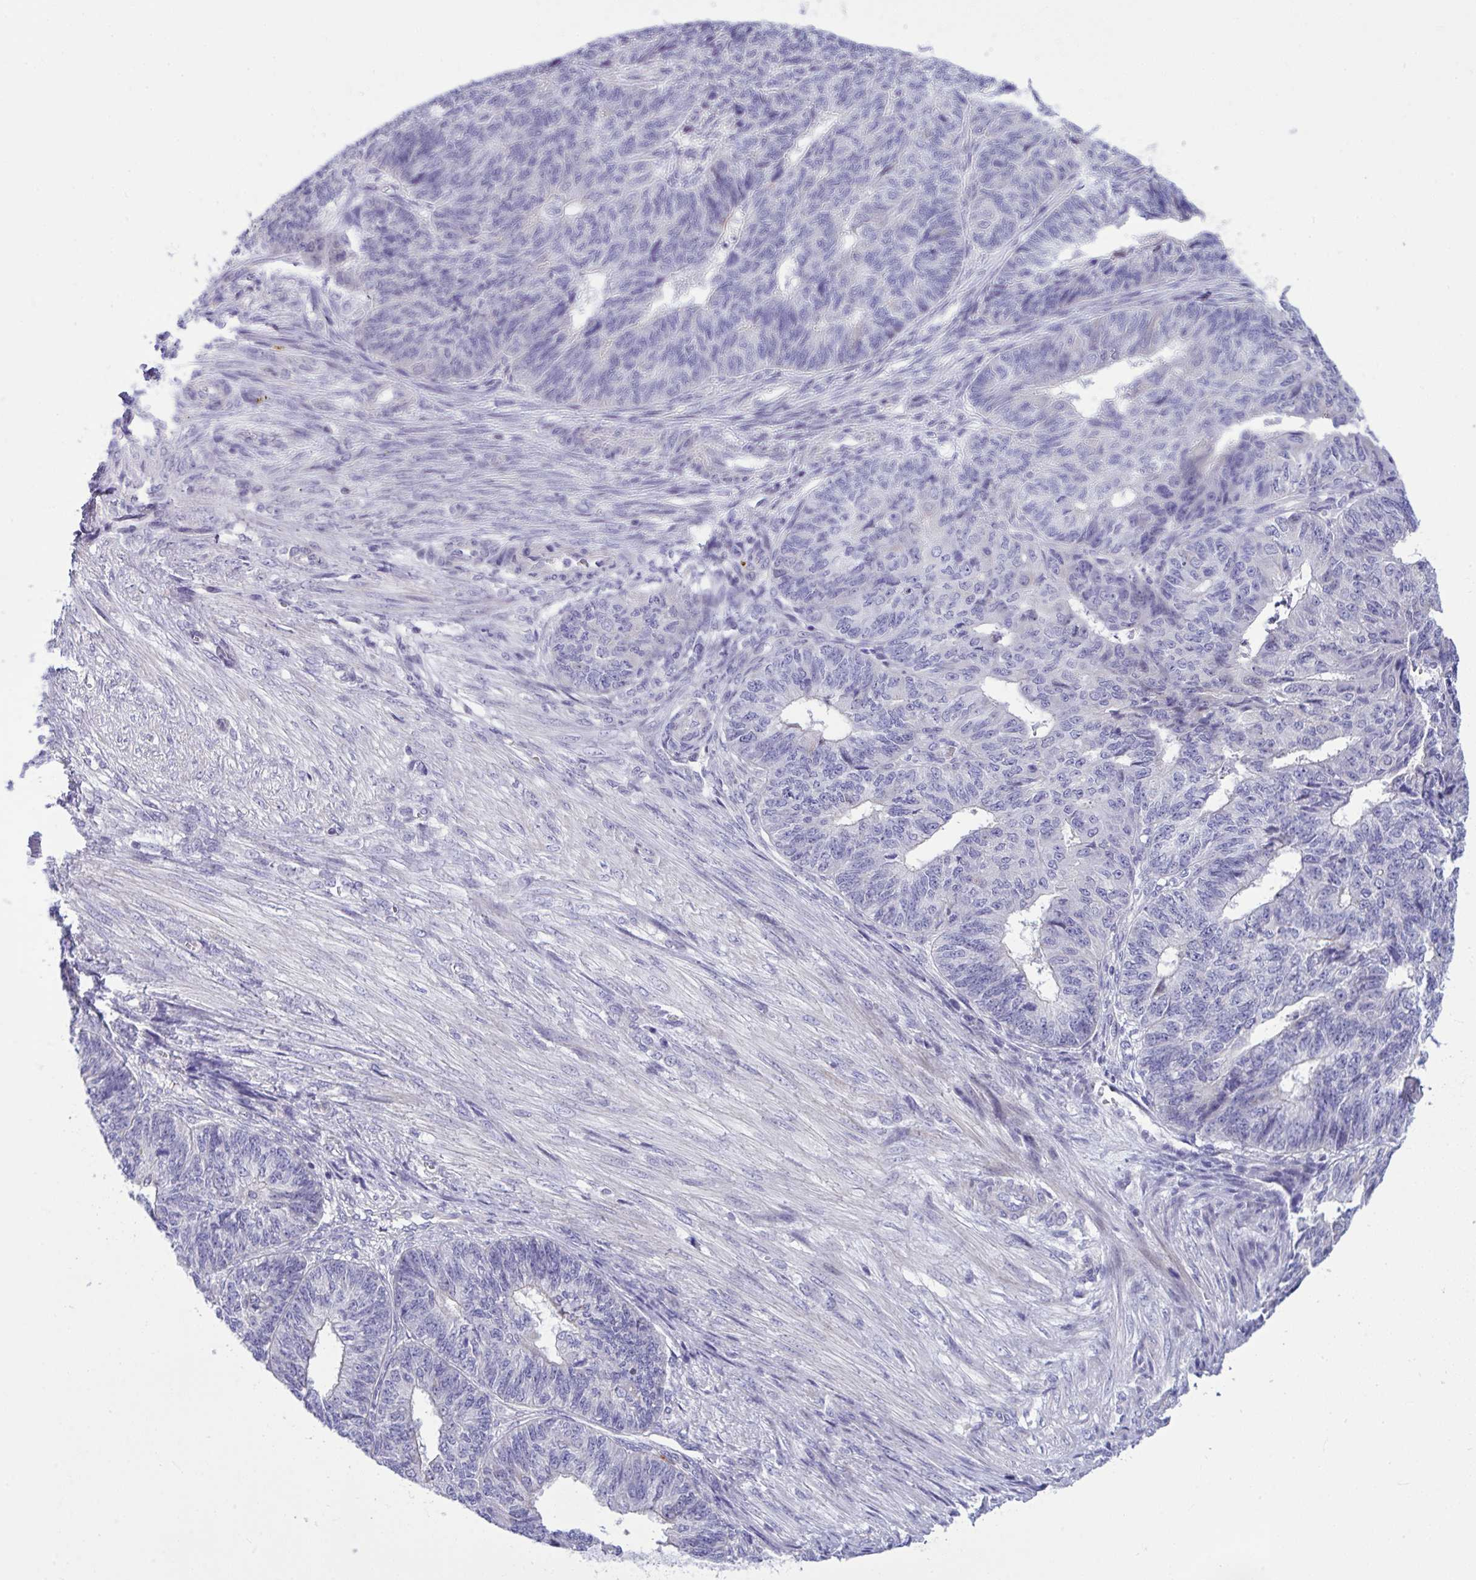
{"staining": {"intensity": "negative", "quantity": "none", "location": "none"}, "tissue": "endometrial cancer", "cell_type": "Tumor cells", "image_type": "cancer", "snomed": [{"axis": "morphology", "description": "Adenocarcinoma, NOS"}, {"axis": "topography", "description": "Endometrium"}], "caption": "There is no significant positivity in tumor cells of endometrial cancer (adenocarcinoma). Brightfield microscopy of immunohistochemistry (IHC) stained with DAB (3,3'-diaminobenzidine) (brown) and hematoxylin (blue), captured at high magnification.", "gene": "WDR97", "patient": {"sex": "female", "age": 32}}